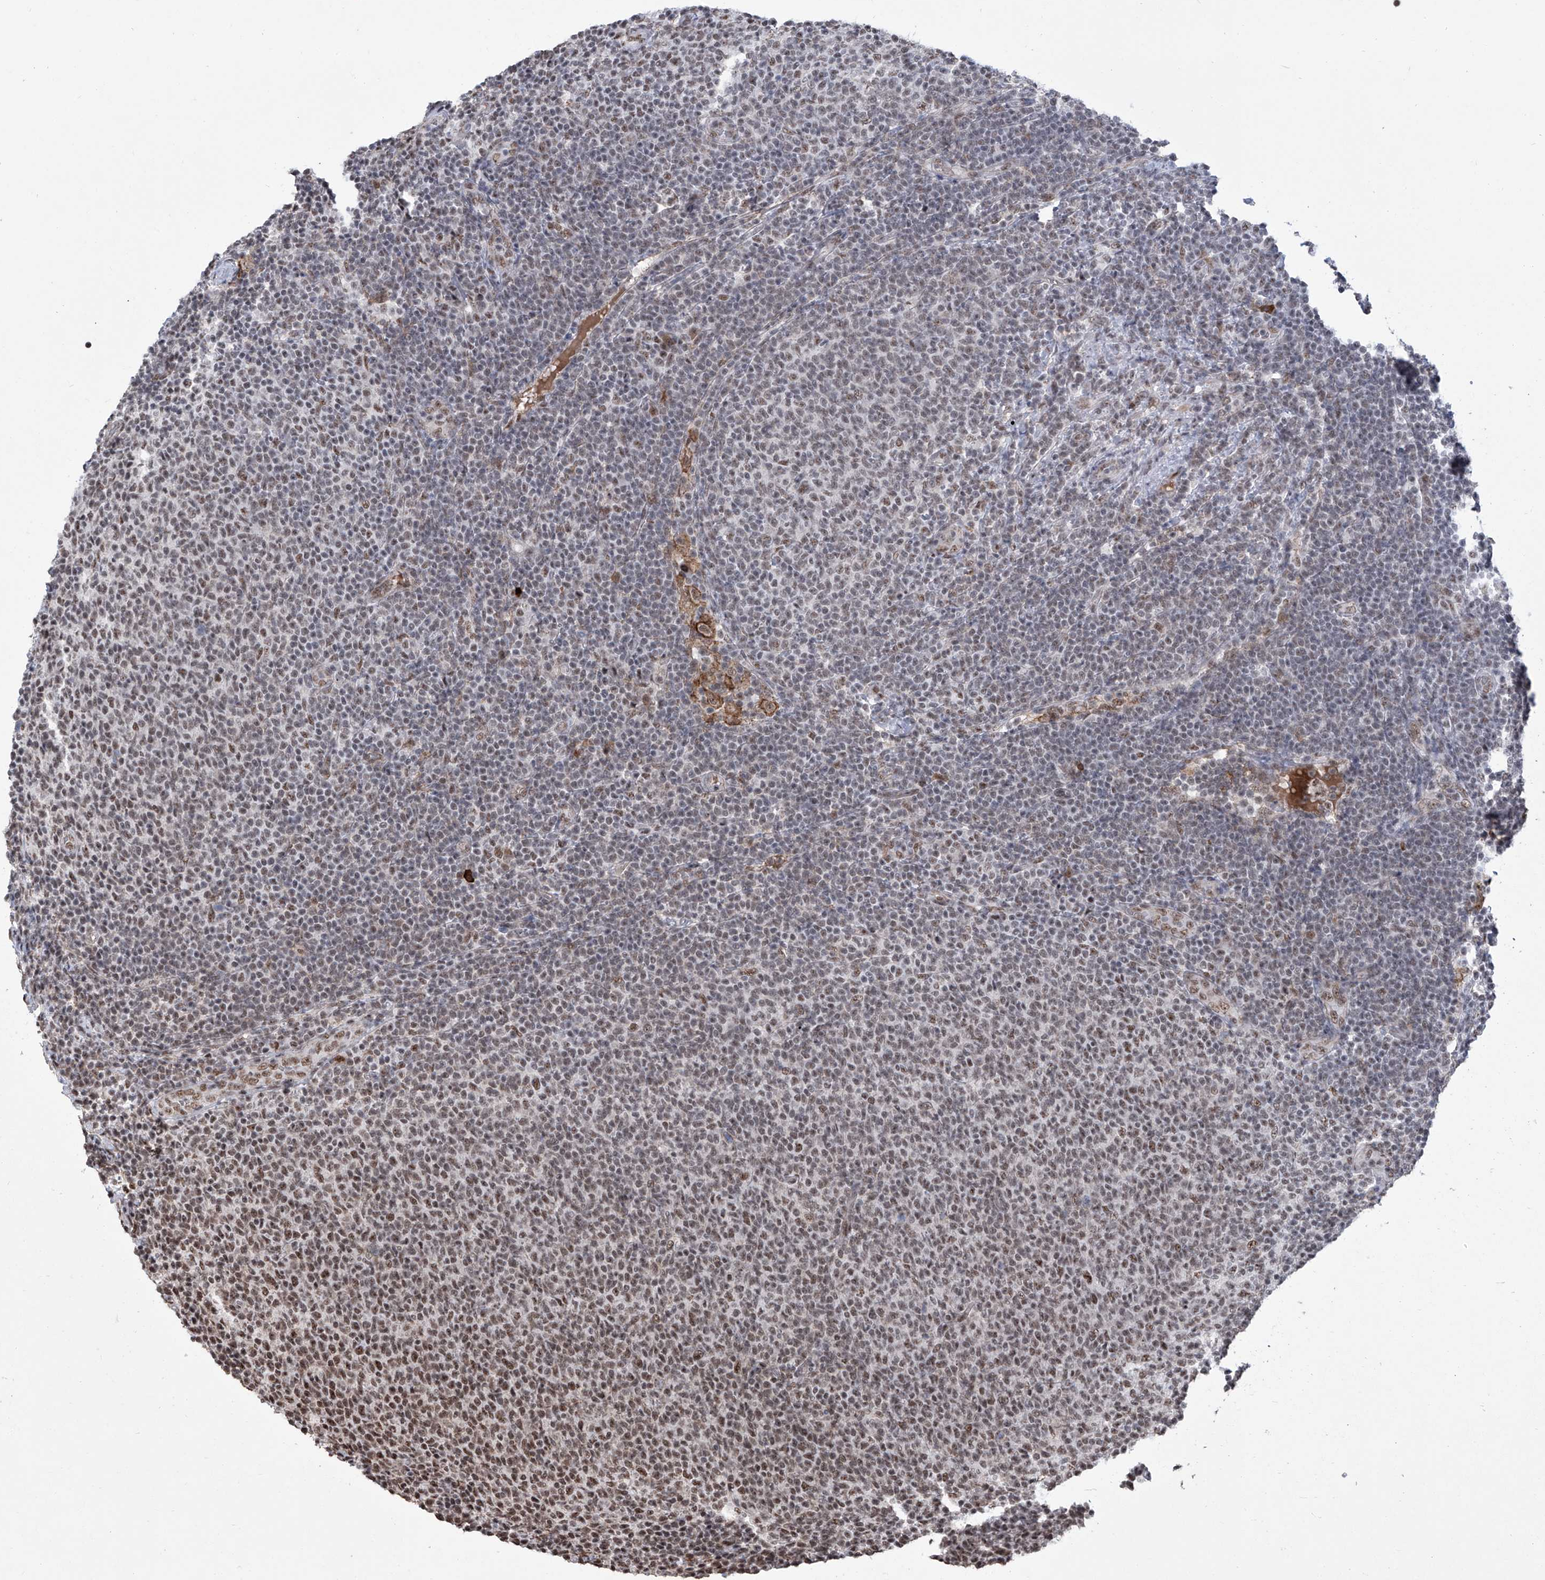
{"staining": {"intensity": "weak", "quantity": "25%-75%", "location": "nuclear"}, "tissue": "lymphoma", "cell_type": "Tumor cells", "image_type": "cancer", "snomed": [{"axis": "morphology", "description": "Malignant lymphoma, non-Hodgkin's type, Low grade"}, {"axis": "topography", "description": "Lymph node"}], "caption": "DAB (3,3'-diaminobenzidine) immunohistochemical staining of human lymphoma demonstrates weak nuclear protein expression in about 25%-75% of tumor cells.", "gene": "FBXL4", "patient": {"sex": "male", "age": 66}}